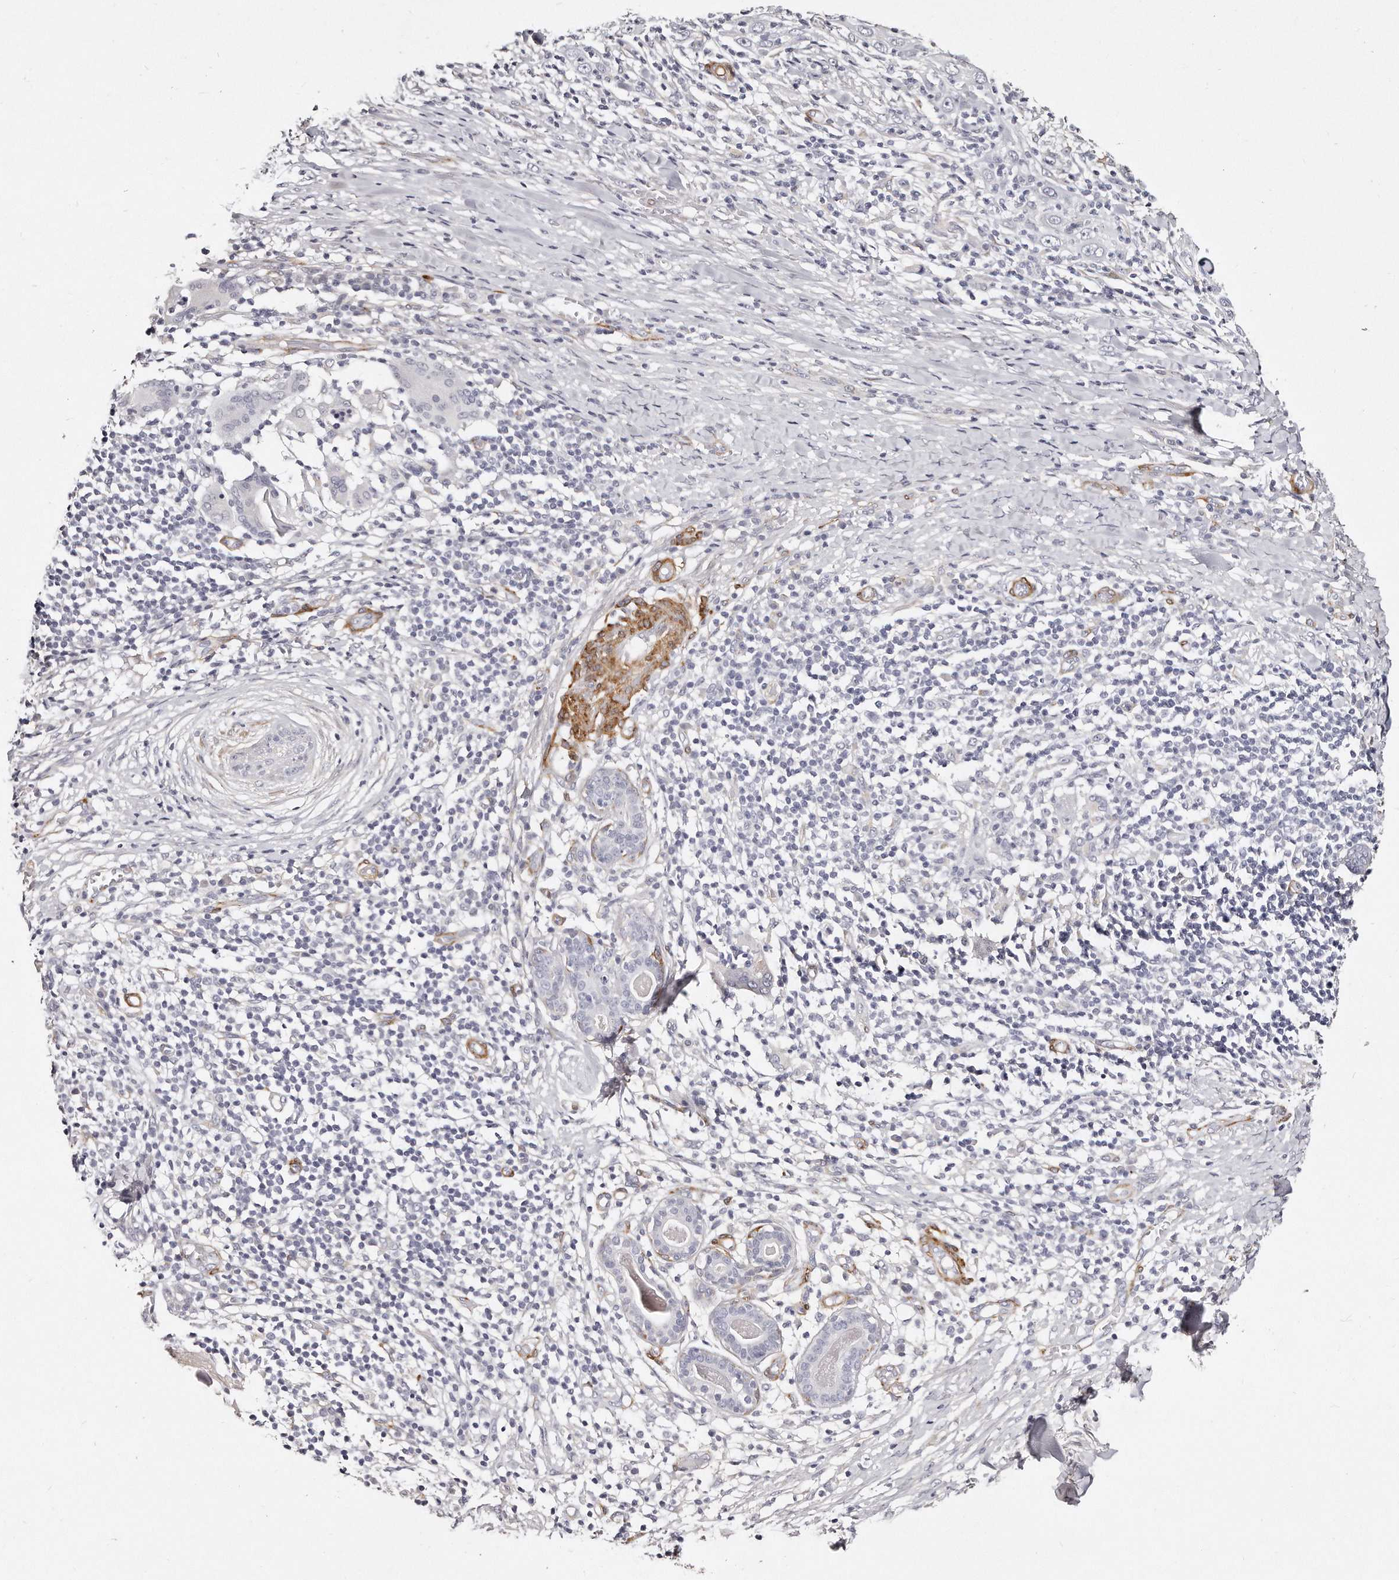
{"staining": {"intensity": "negative", "quantity": "none", "location": "none"}, "tissue": "skin cancer", "cell_type": "Tumor cells", "image_type": "cancer", "snomed": [{"axis": "morphology", "description": "Squamous cell carcinoma, NOS"}, {"axis": "topography", "description": "Skin"}], "caption": "The immunohistochemistry (IHC) micrograph has no significant expression in tumor cells of skin squamous cell carcinoma tissue. (DAB immunohistochemistry (IHC), high magnification).", "gene": "LMOD1", "patient": {"sex": "female", "age": 88}}